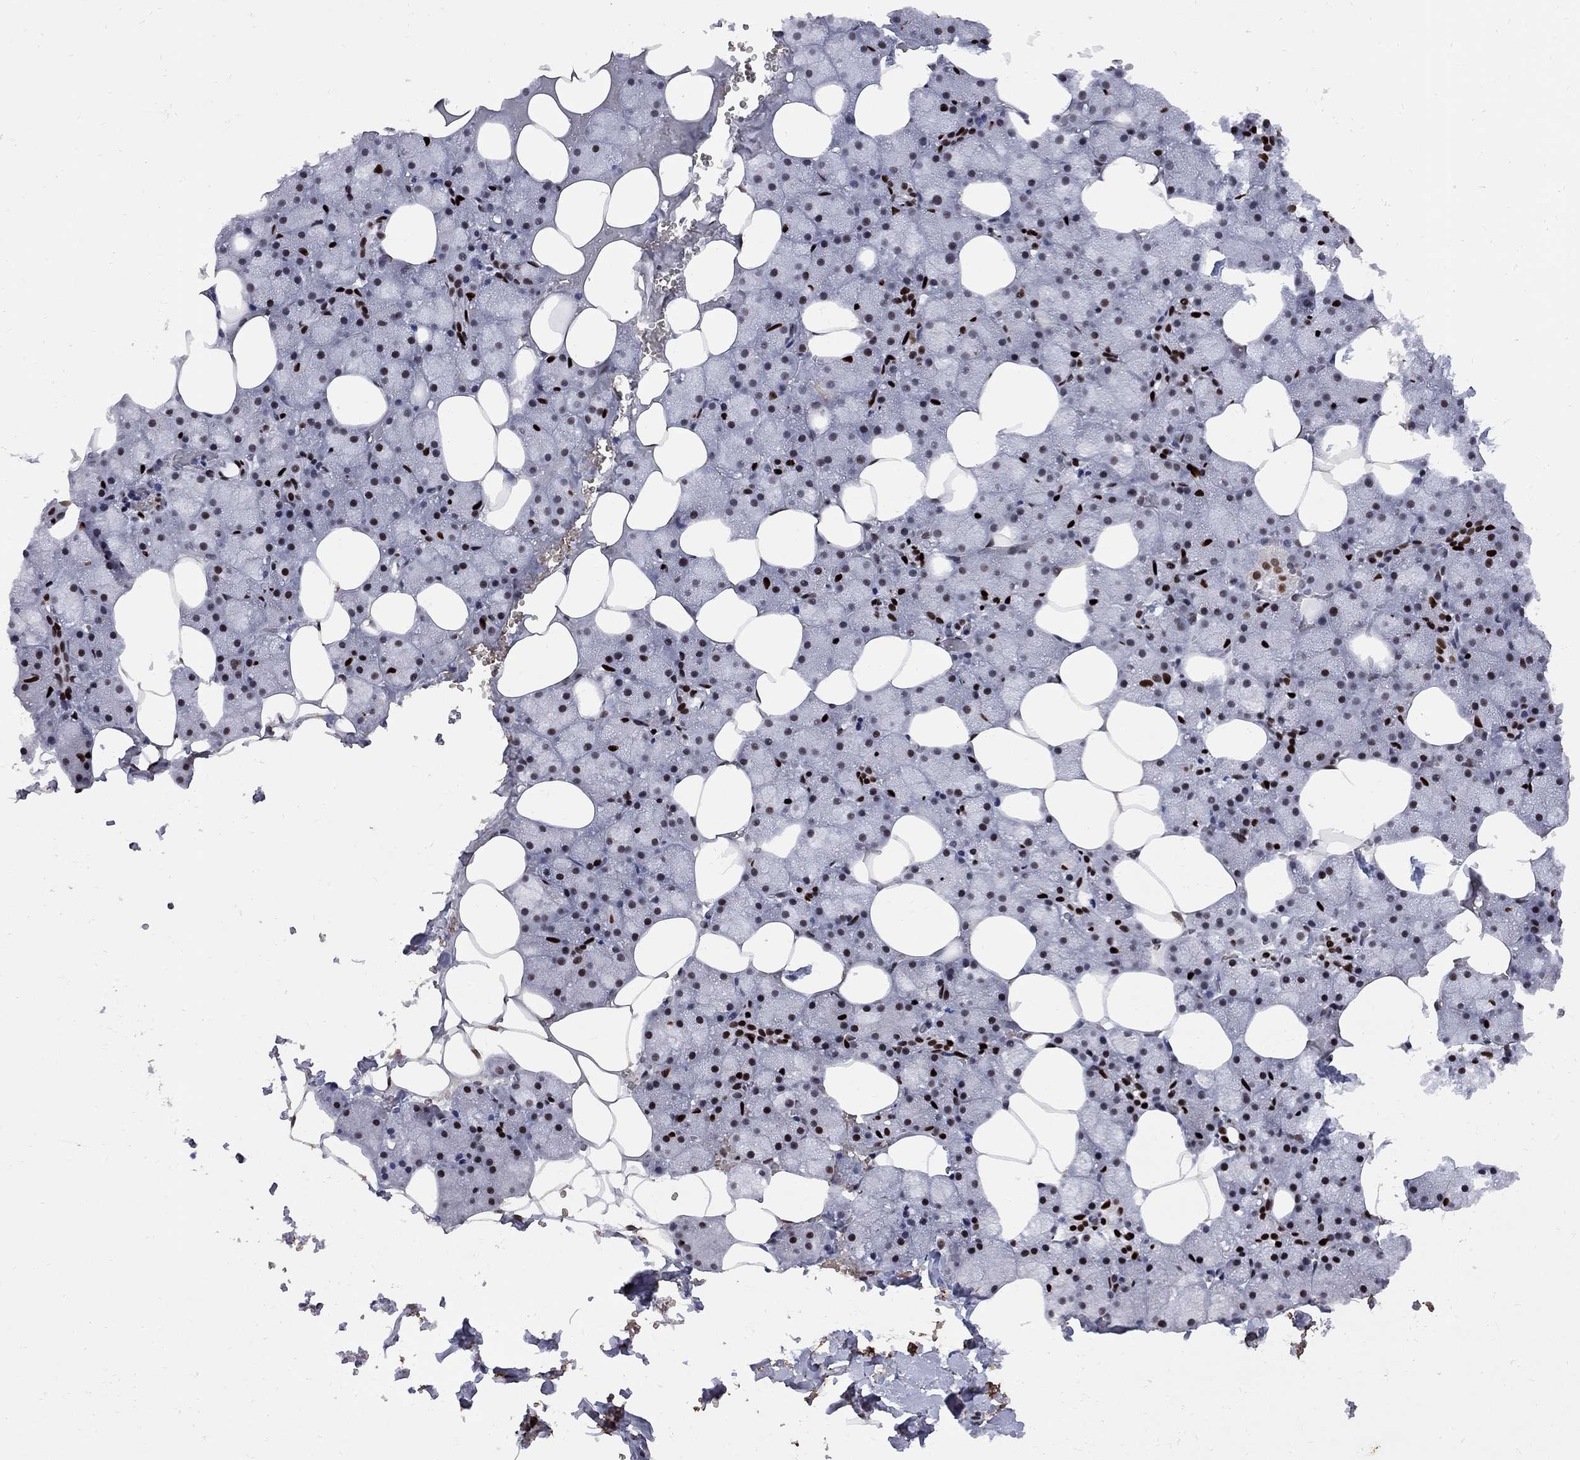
{"staining": {"intensity": "strong", "quantity": "<25%", "location": "nuclear"}, "tissue": "salivary gland", "cell_type": "Glandular cells", "image_type": "normal", "snomed": [{"axis": "morphology", "description": "Normal tissue, NOS"}, {"axis": "topography", "description": "Salivary gland"}], "caption": "This photomicrograph displays IHC staining of benign human salivary gland, with medium strong nuclear staining in approximately <25% of glandular cells.", "gene": "ZBTB47", "patient": {"sex": "male", "age": 38}}